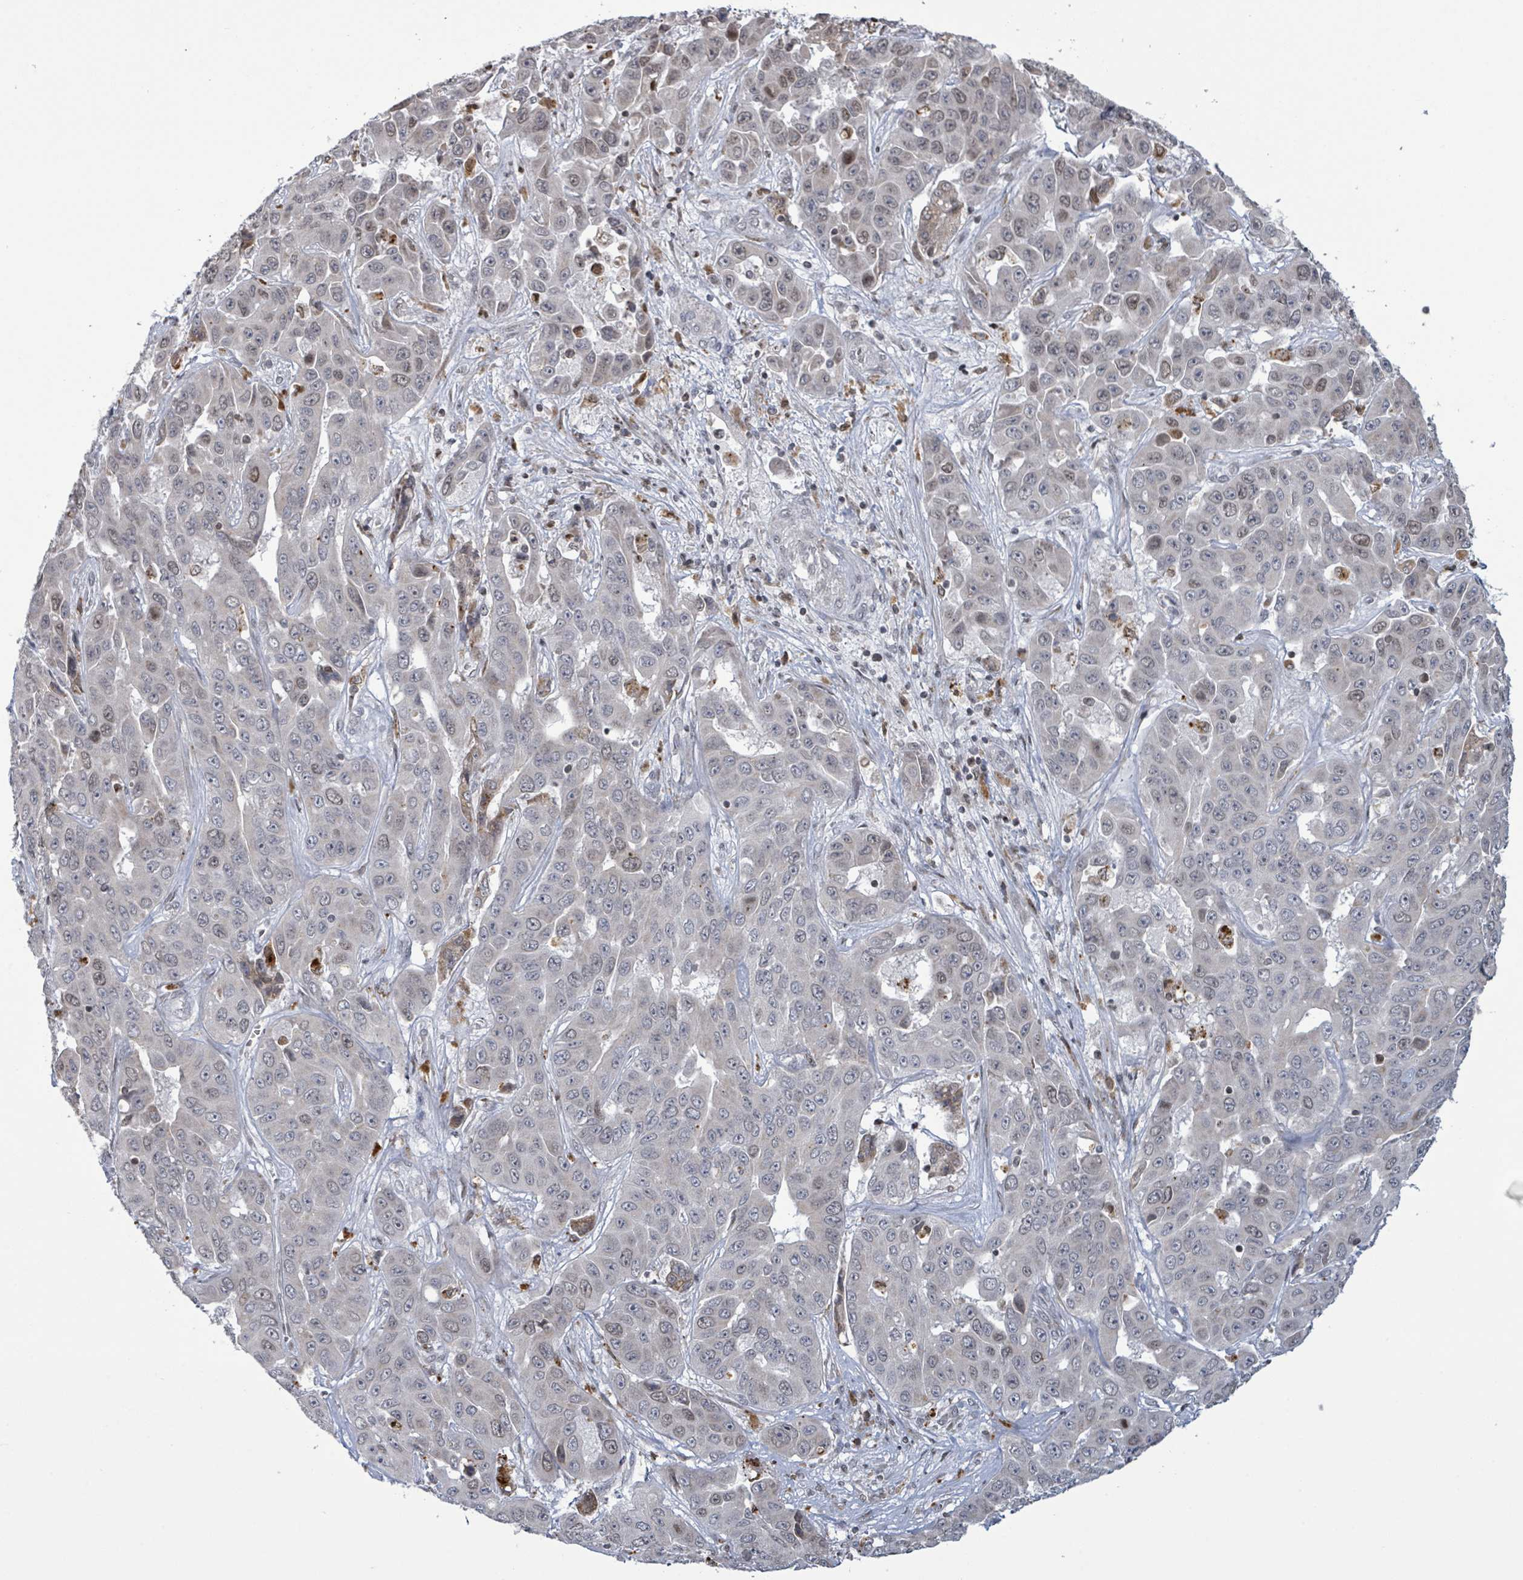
{"staining": {"intensity": "weak", "quantity": "<25%", "location": "nuclear"}, "tissue": "liver cancer", "cell_type": "Tumor cells", "image_type": "cancer", "snomed": [{"axis": "morphology", "description": "Cholangiocarcinoma"}, {"axis": "topography", "description": "Liver"}], "caption": "An image of liver cholangiocarcinoma stained for a protein exhibits no brown staining in tumor cells. The staining is performed using DAB brown chromogen with nuclei counter-stained in using hematoxylin.", "gene": "SBF2", "patient": {"sex": "female", "age": 52}}